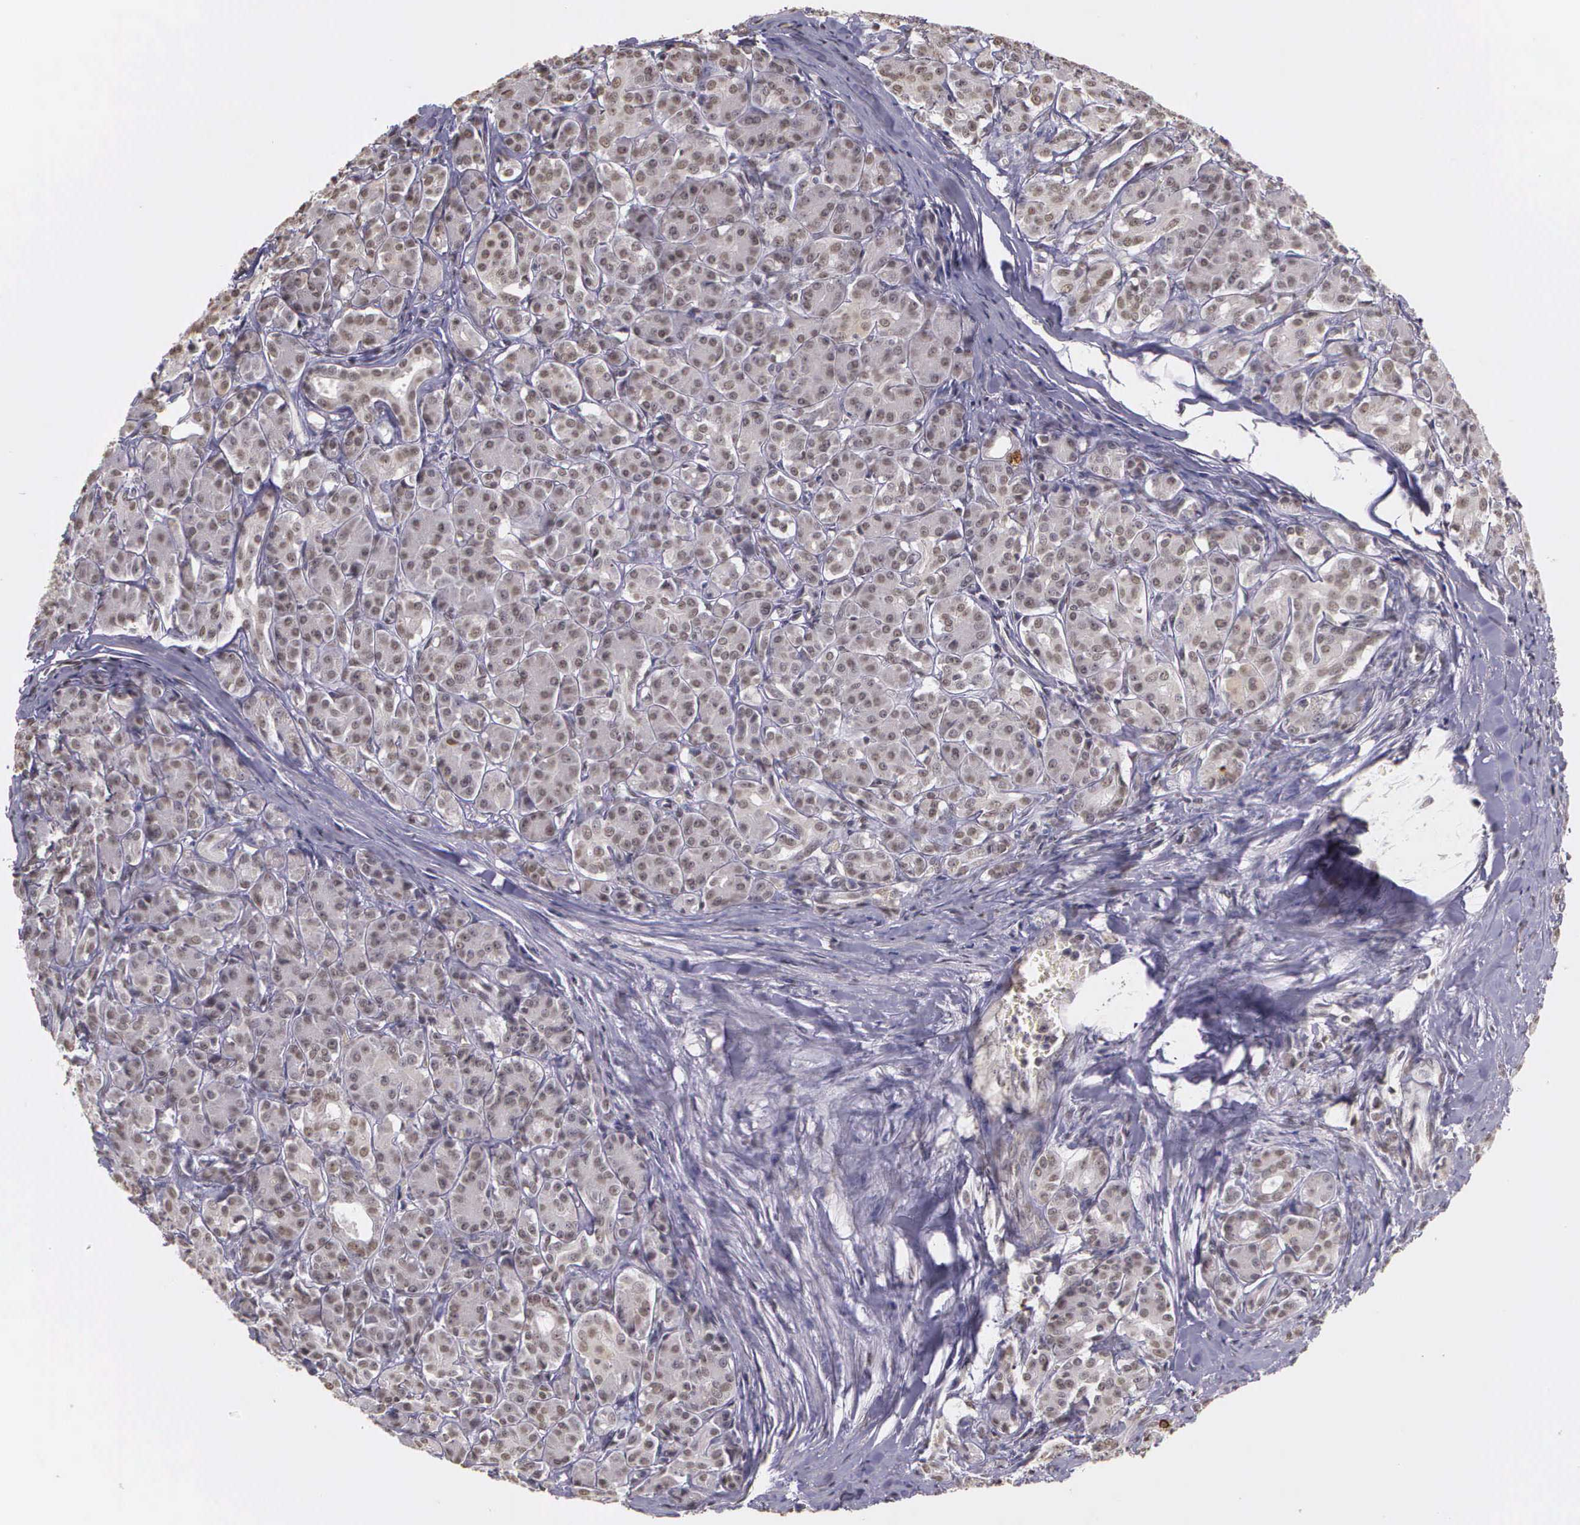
{"staining": {"intensity": "negative", "quantity": "none", "location": "none"}, "tissue": "pancreas", "cell_type": "Exocrine glandular cells", "image_type": "normal", "snomed": [{"axis": "morphology", "description": "Normal tissue, NOS"}, {"axis": "topography", "description": "Lymph node"}, {"axis": "topography", "description": "Pancreas"}], "caption": "An IHC histopathology image of unremarkable pancreas is shown. There is no staining in exocrine glandular cells of pancreas.", "gene": "ARMCX5", "patient": {"sex": "male", "age": 59}}